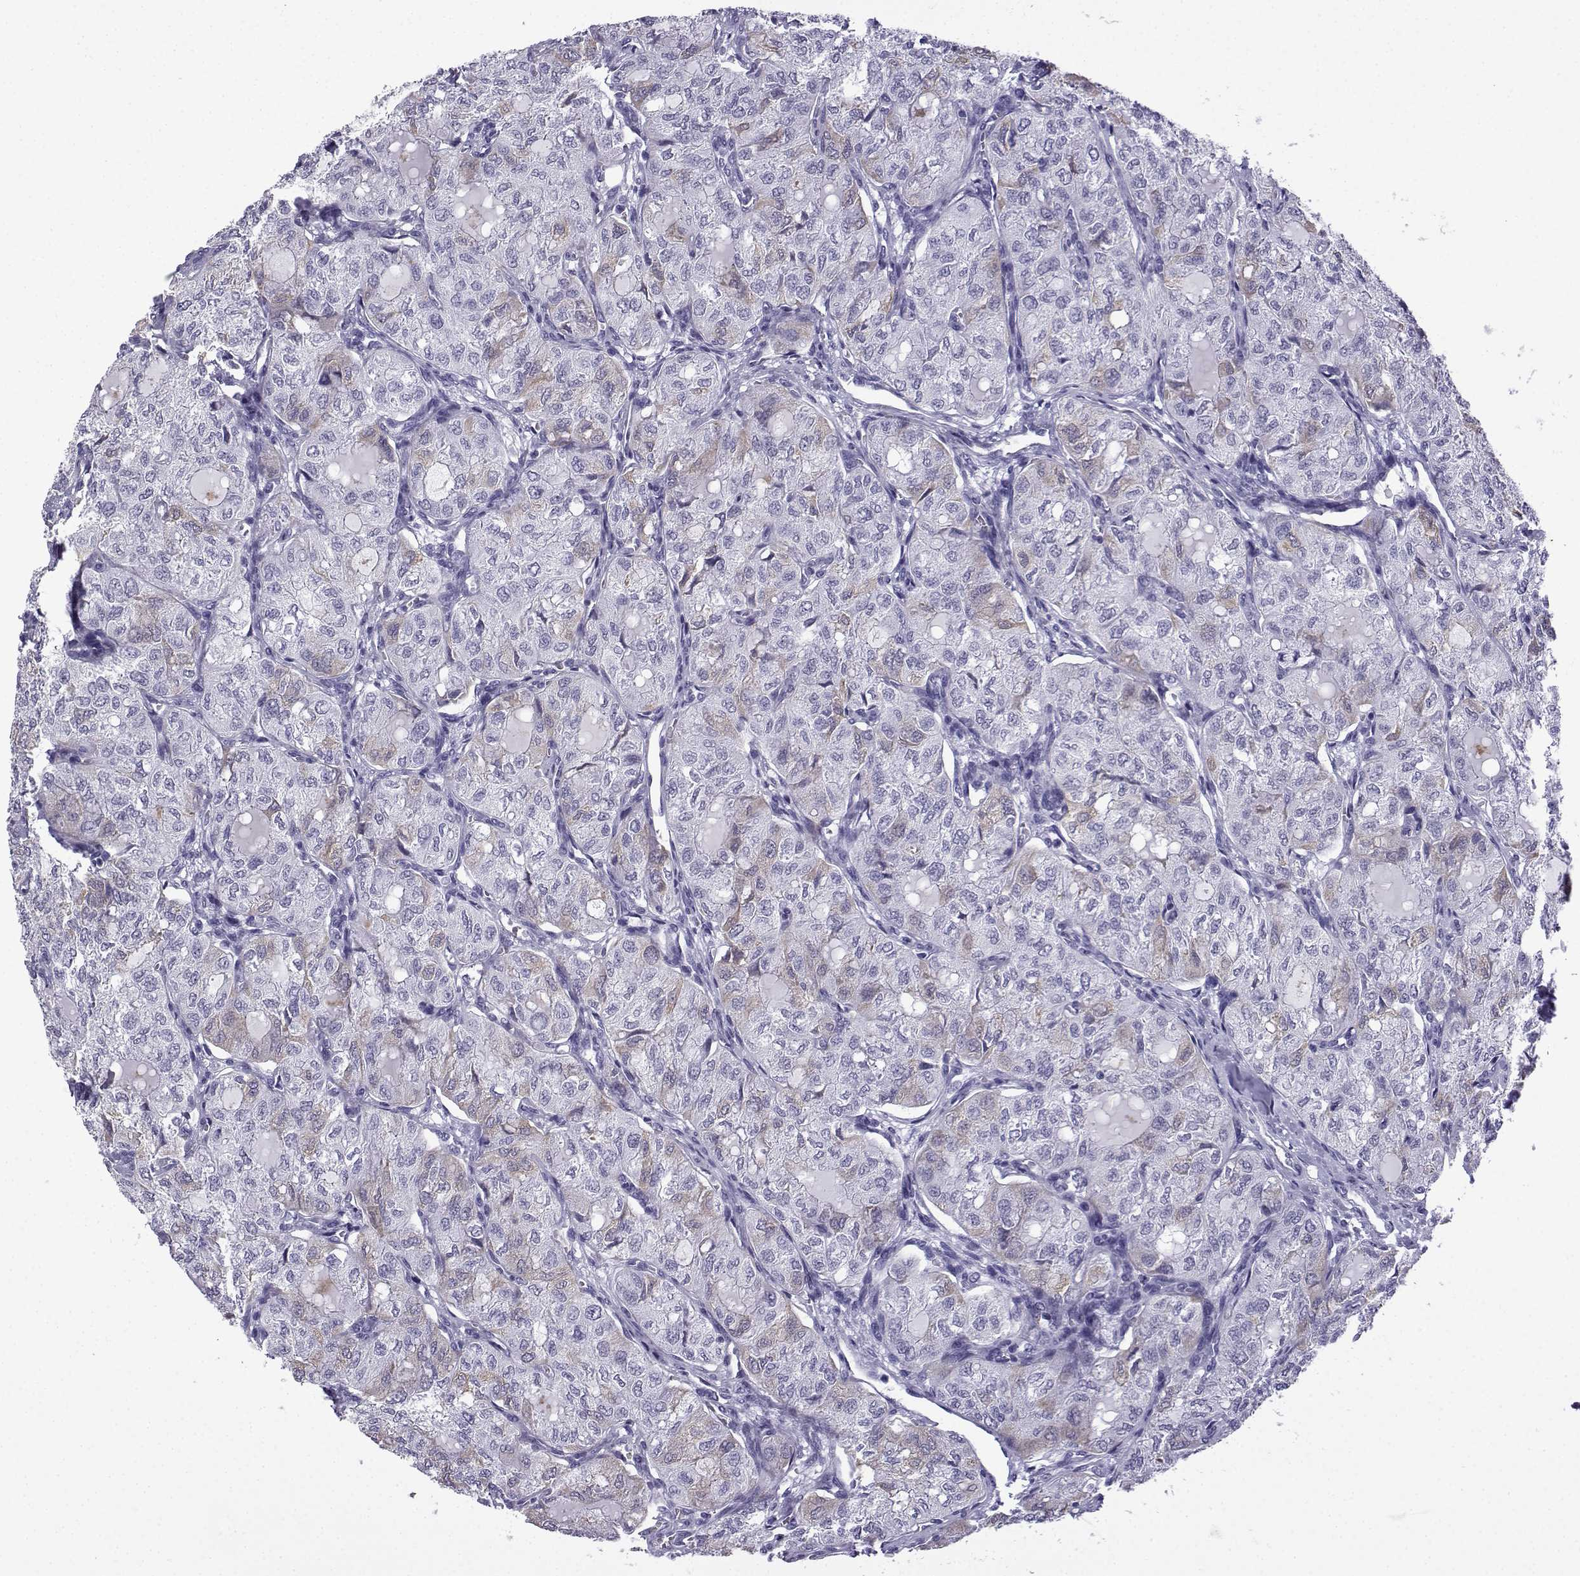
{"staining": {"intensity": "weak", "quantity": "<25%", "location": "cytoplasmic/membranous"}, "tissue": "thyroid cancer", "cell_type": "Tumor cells", "image_type": "cancer", "snomed": [{"axis": "morphology", "description": "Follicular adenoma carcinoma, NOS"}, {"axis": "topography", "description": "Thyroid gland"}], "caption": "A histopathology image of thyroid follicular adenoma carcinoma stained for a protein demonstrates no brown staining in tumor cells. (Stains: DAB (3,3'-diaminobenzidine) immunohistochemistry with hematoxylin counter stain, Microscopy: brightfield microscopy at high magnification).", "gene": "MRGBP", "patient": {"sex": "male", "age": 75}}